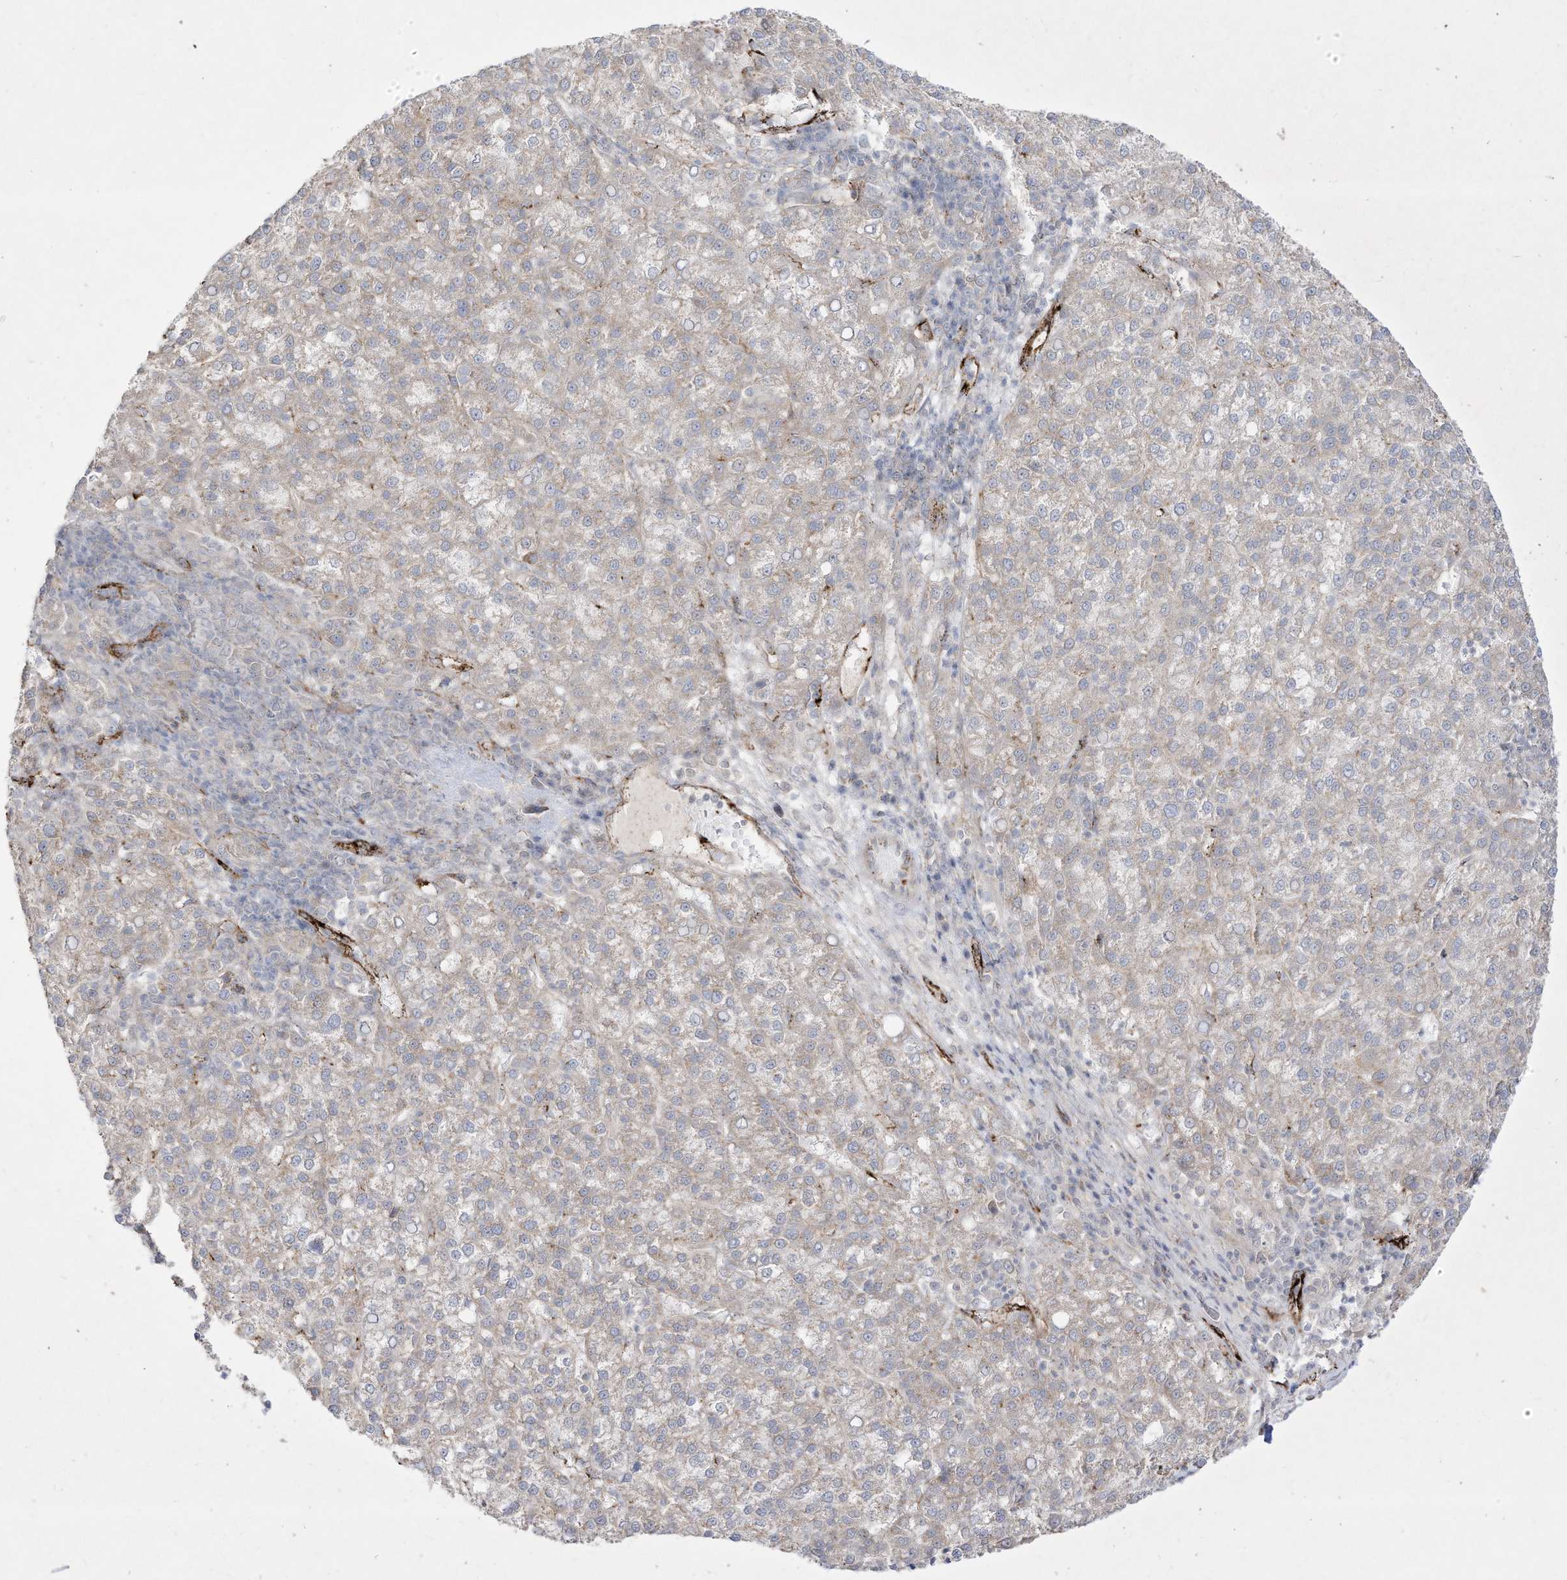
{"staining": {"intensity": "weak", "quantity": "<25%", "location": "cytoplasmic/membranous"}, "tissue": "liver cancer", "cell_type": "Tumor cells", "image_type": "cancer", "snomed": [{"axis": "morphology", "description": "Carcinoma, Hepatocellular, NOS"}, {"axis": "topography", "description": "Liver"}], "caption": "A photomicrograph of liver cancer (hepatocellular carcinoma) stained for a protein demonstrates no brown staining in tumor cells.", "gene": "ZGRF1", "patient": {"sex": "female", "age": 58}}